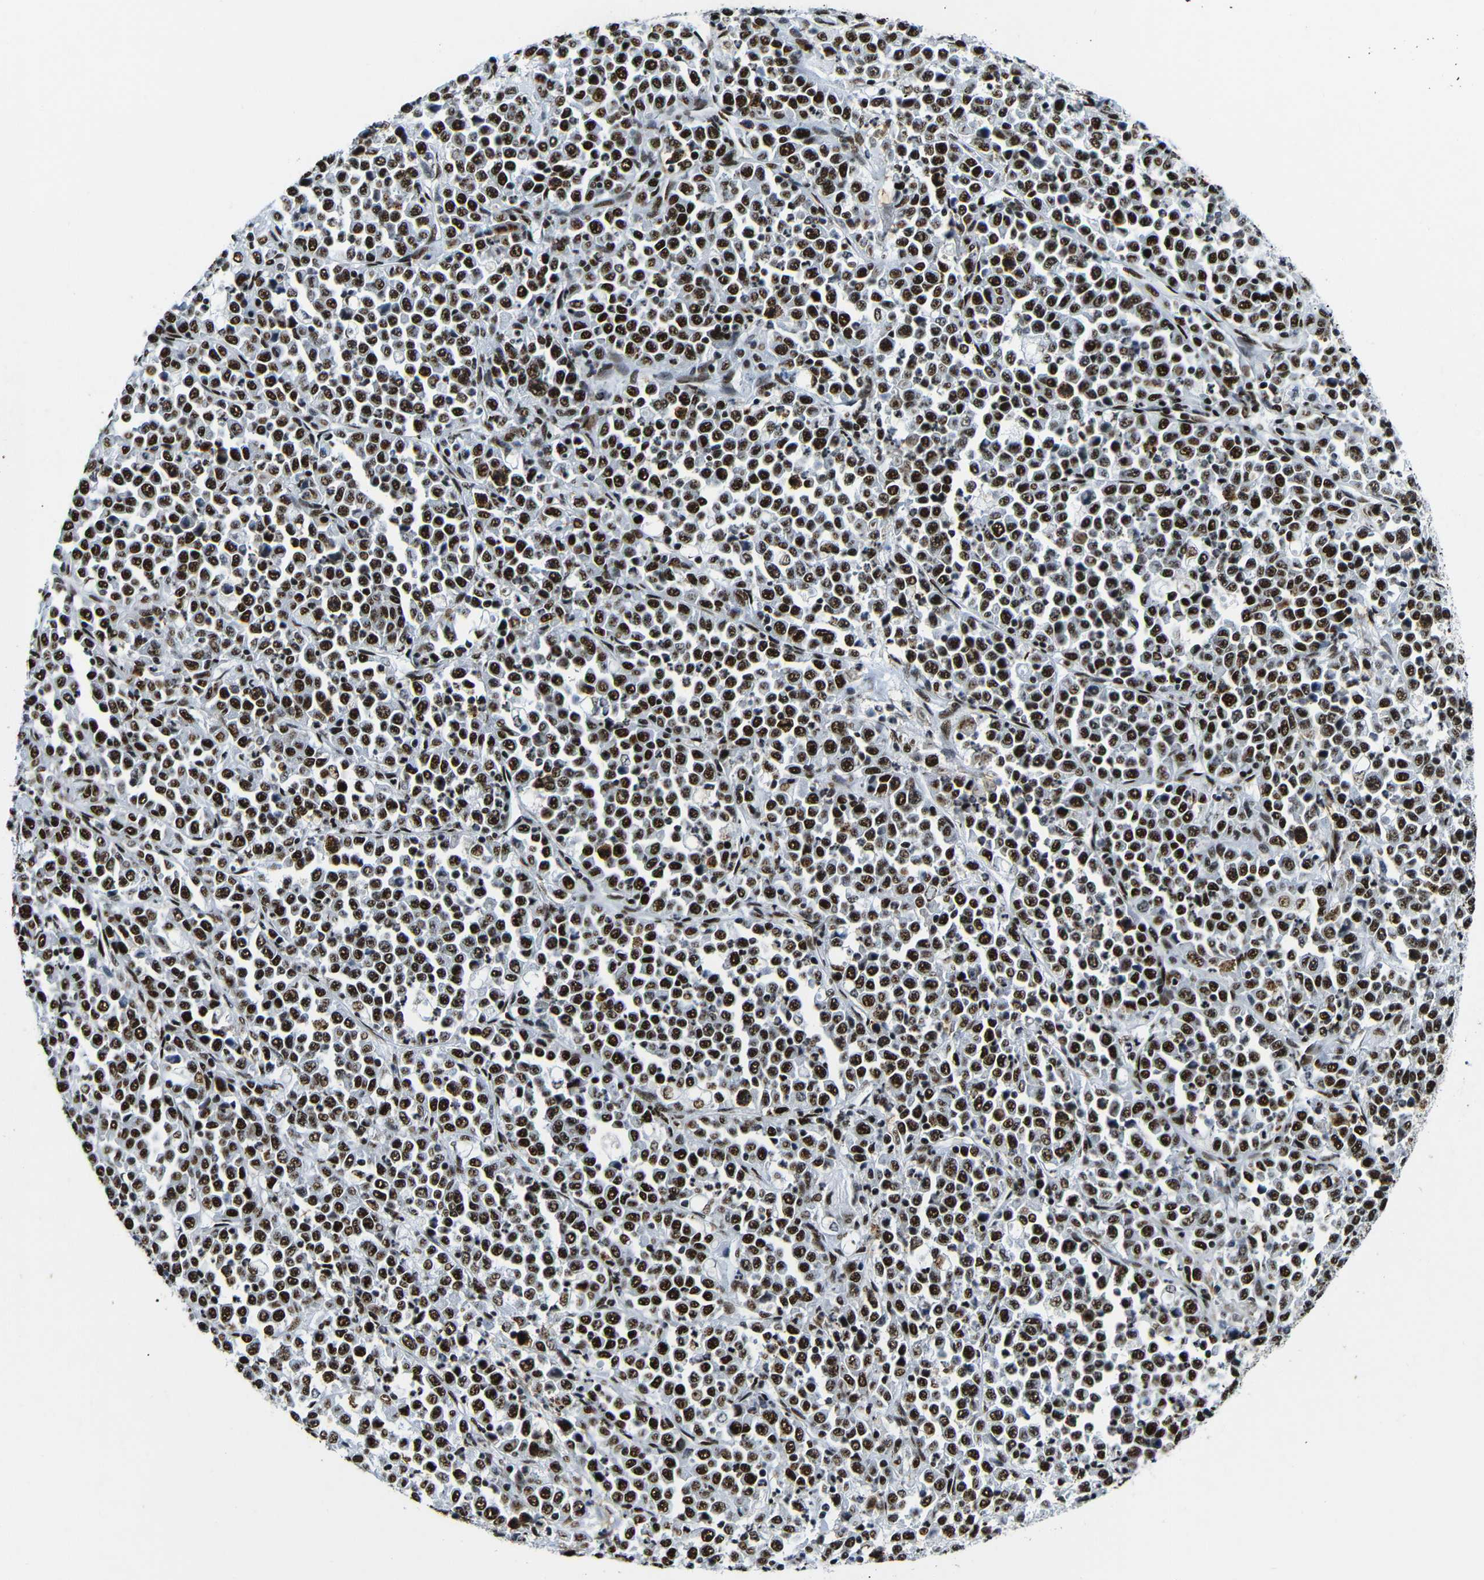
{"staining": {"intensity": "strong", "quantity": ">75%", "location": "nuclear"}, "tissue": "stomach cancer", "cell_type": "Tumor cells", "image_type": "cancer", "snomed": [{"axis": "morphology", "description": "Normal tissue, NOS"}, {"axis": "morphology", "description": "Adenocarcinoma, NOS"}, {"axis": "topography", "description": "Stomach, upper"}, {"axis": "topography", "description": "Stomach"}], "caption": "Tumor cells display high levels of strong nuclear expression in approximately >75% of cells in human stomach cancer.", "gene": "SRSF1", "patient": {"sex": "male", "age": 59}}